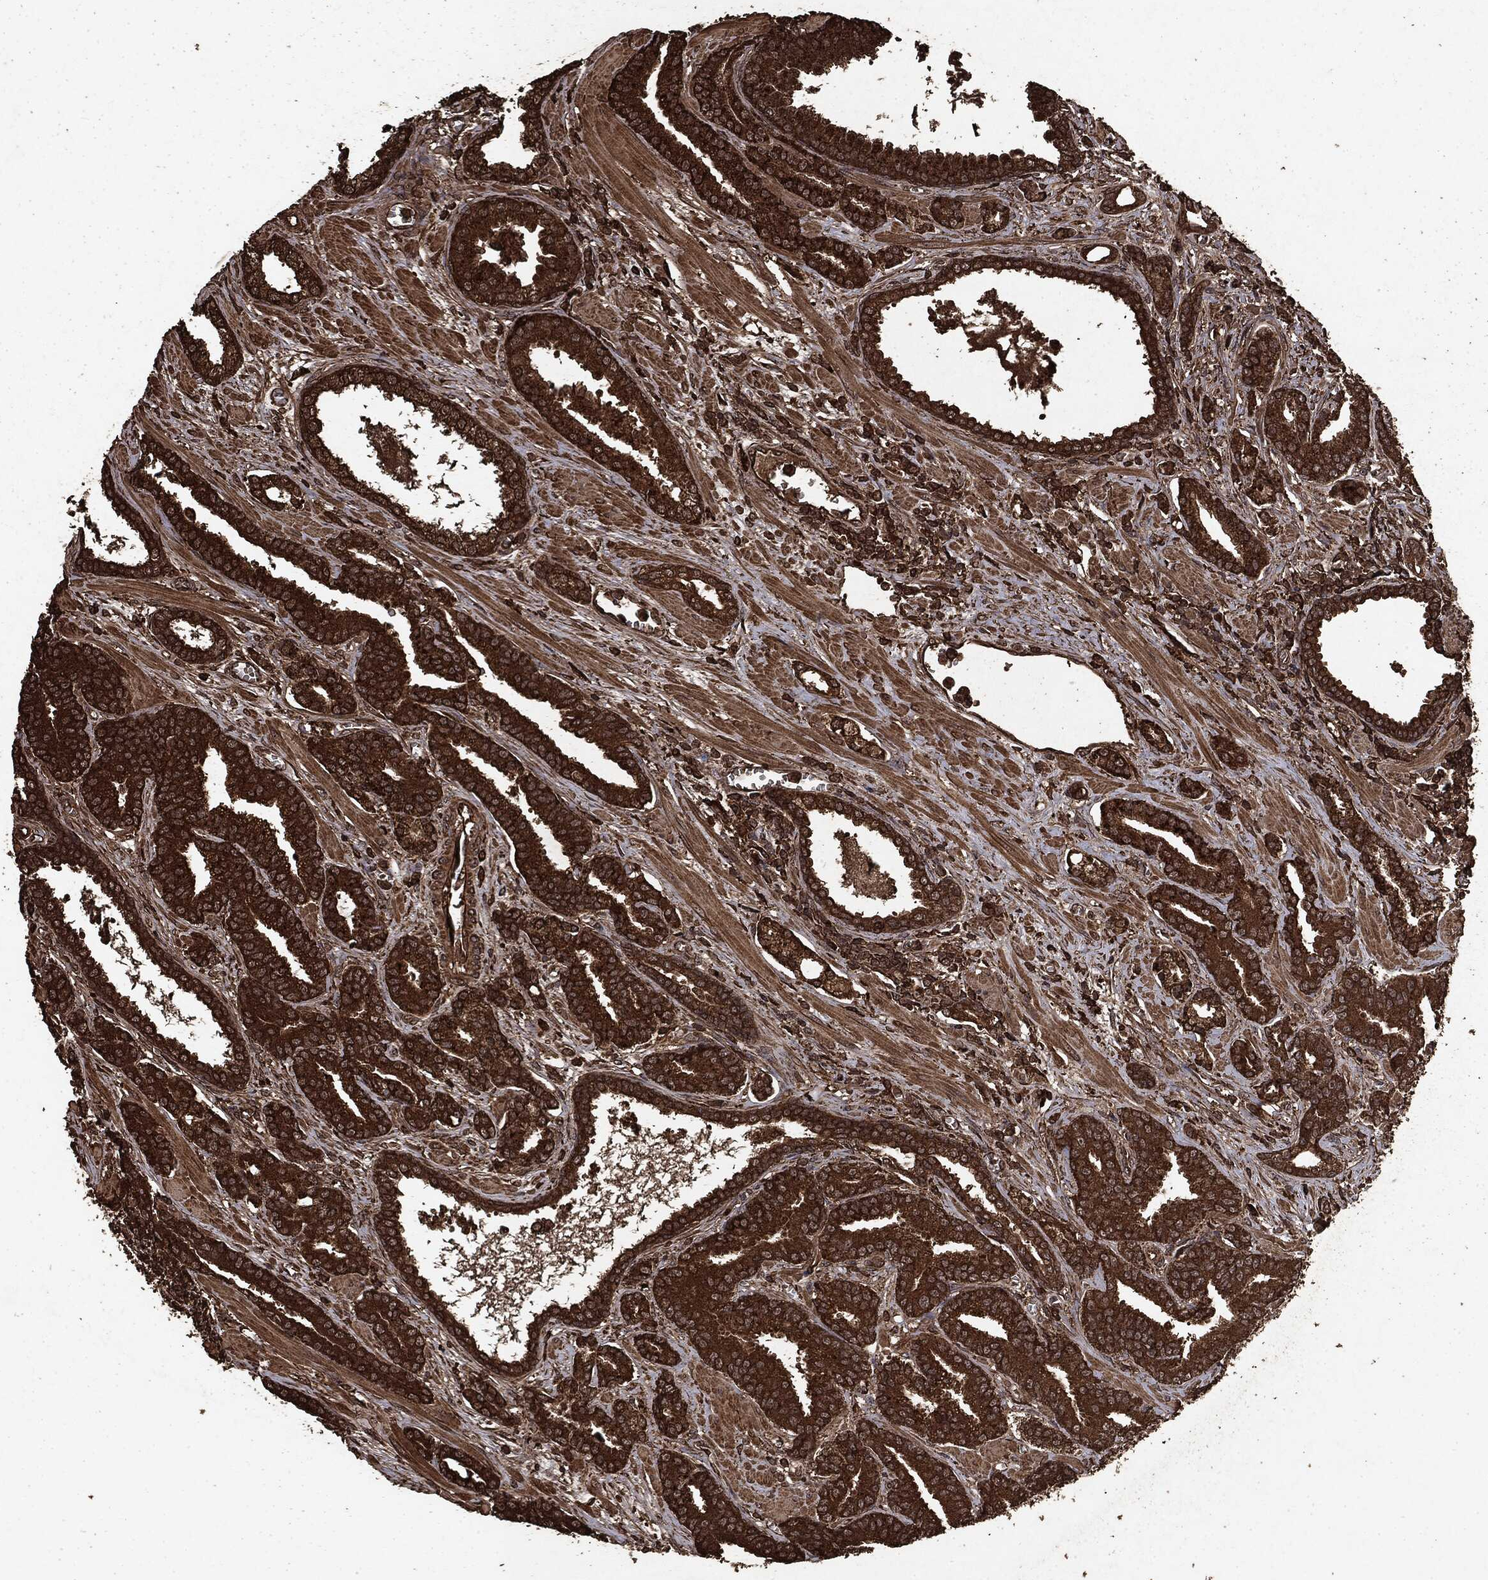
{"staining": {"intensity": "strong", "quantity": ">75%", "location": "cytoplasmic/membranous"}, "tissue": "prostate cancer", "cell_type": "Tumor cells", "image_type": "cancer", "snomed": [{"axis": "morphology", "description": "Adenocarcinoma, High grade"}, {"axis": "topography", "description": "Prostate"}], "caption": "An immunohistochemistry (IHC) photomicrograph of tumor tissue is shown. Protein staining in brown shows strong cytoplasmic/membranous positivity in high-grade adenocarcinoma (prostate) within tumor cells. (Stains: DAB (3,3'-diaminobenzidine) in brown, nuclei in blue, Microscopy: brightfield microscopy at high magnification).", "gene": "ARAF", "patient": {"sex": "male", "age": 60}}